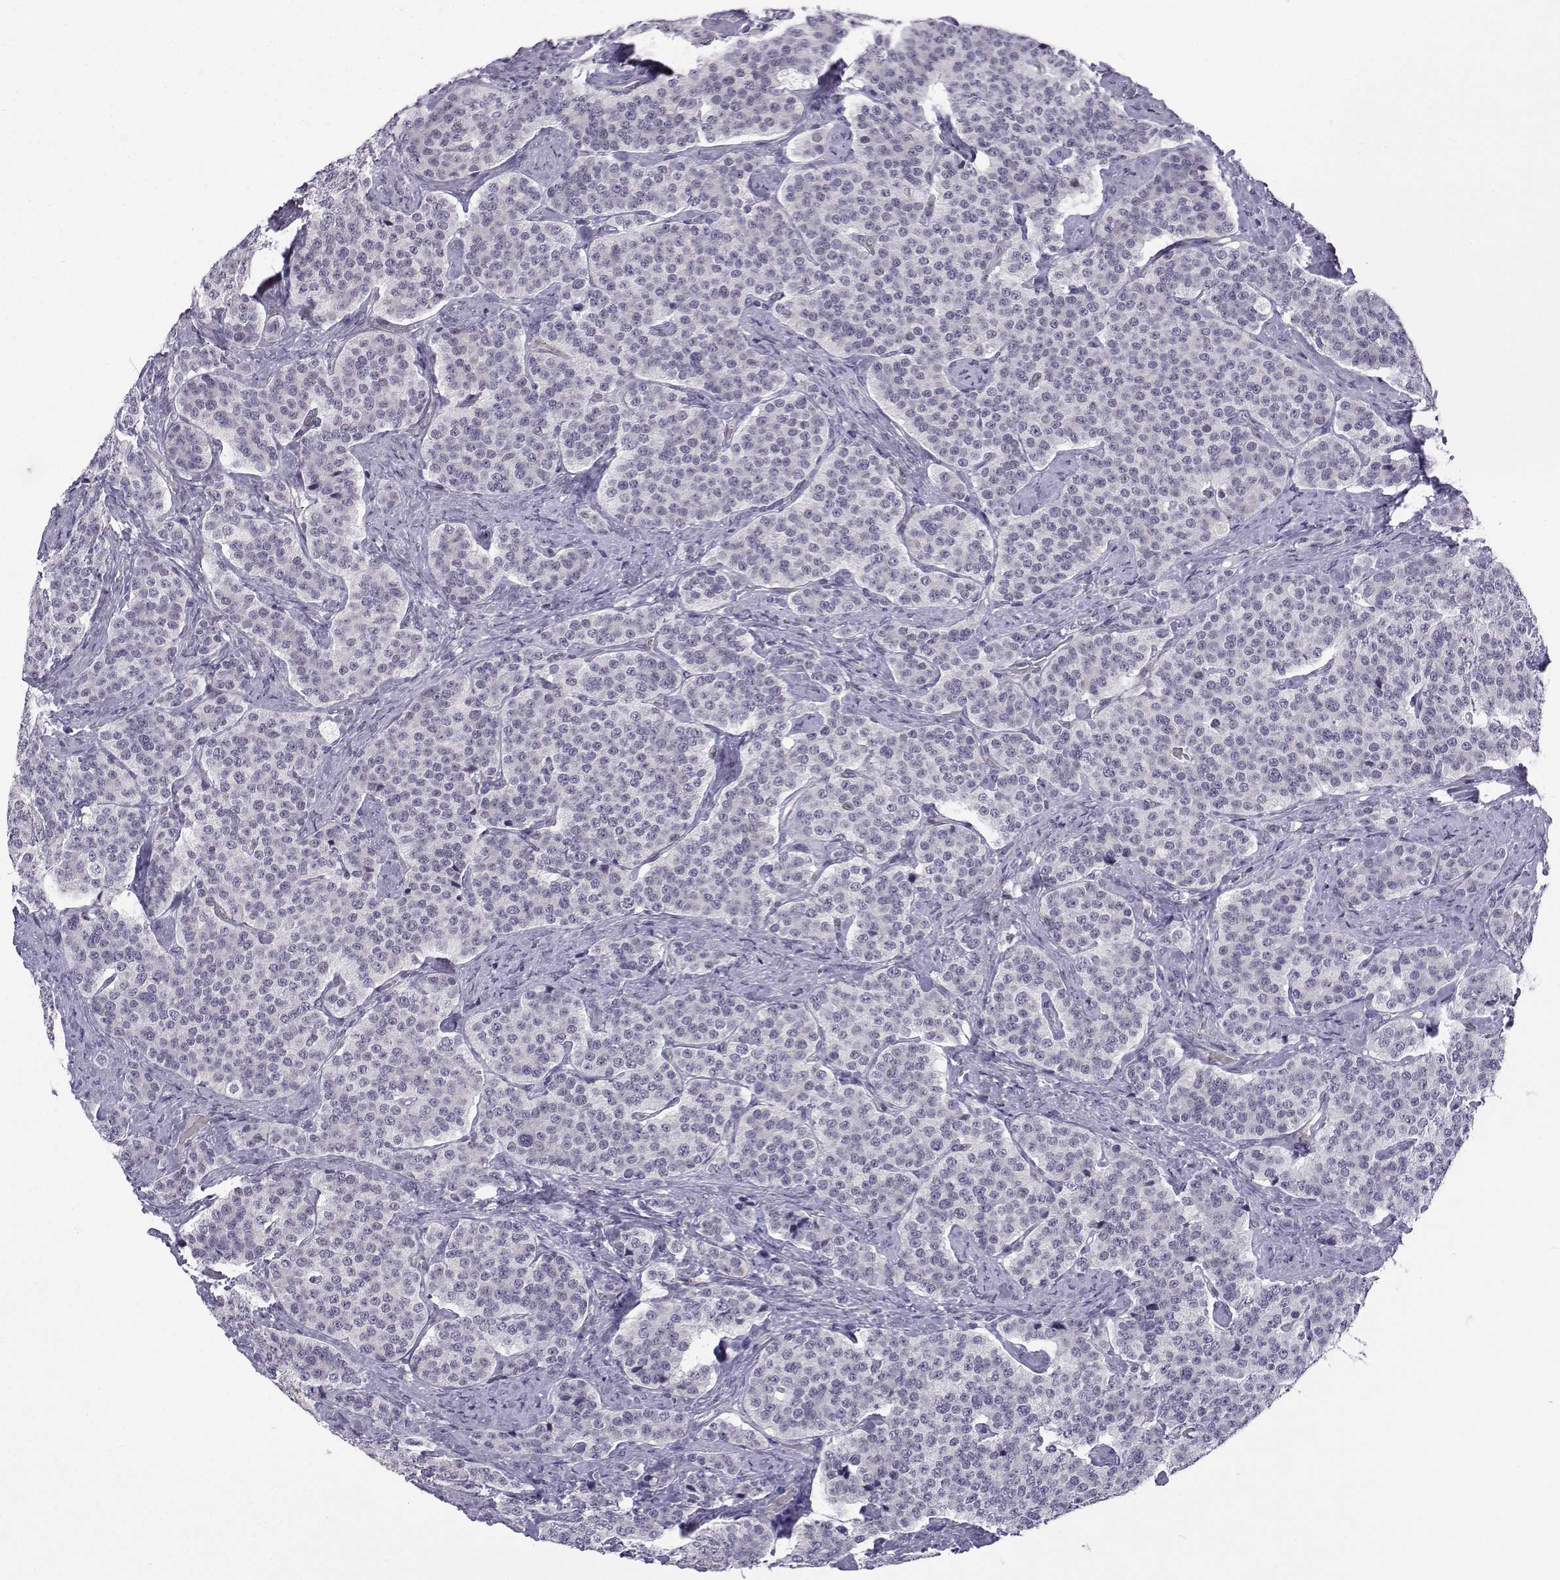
{"staining": {"intensity": "negative", "quantity": "none", "location": "none"}, "tissue": "carcinoid", "cell_type": "Tumor cells", "image_type": "cancer", "snomed": [{"axis": "morphology", "description": "Carcinoid, malignant, NOS"}, {"axis": "topography", "description": "Small intestine"}], "caption": "Immunohistochemical staining of carcinoid (malignant) shows no significant positivity in tumor cells.", "gene": "INCENP", "patient": {"sex": "female", "age": 58}}